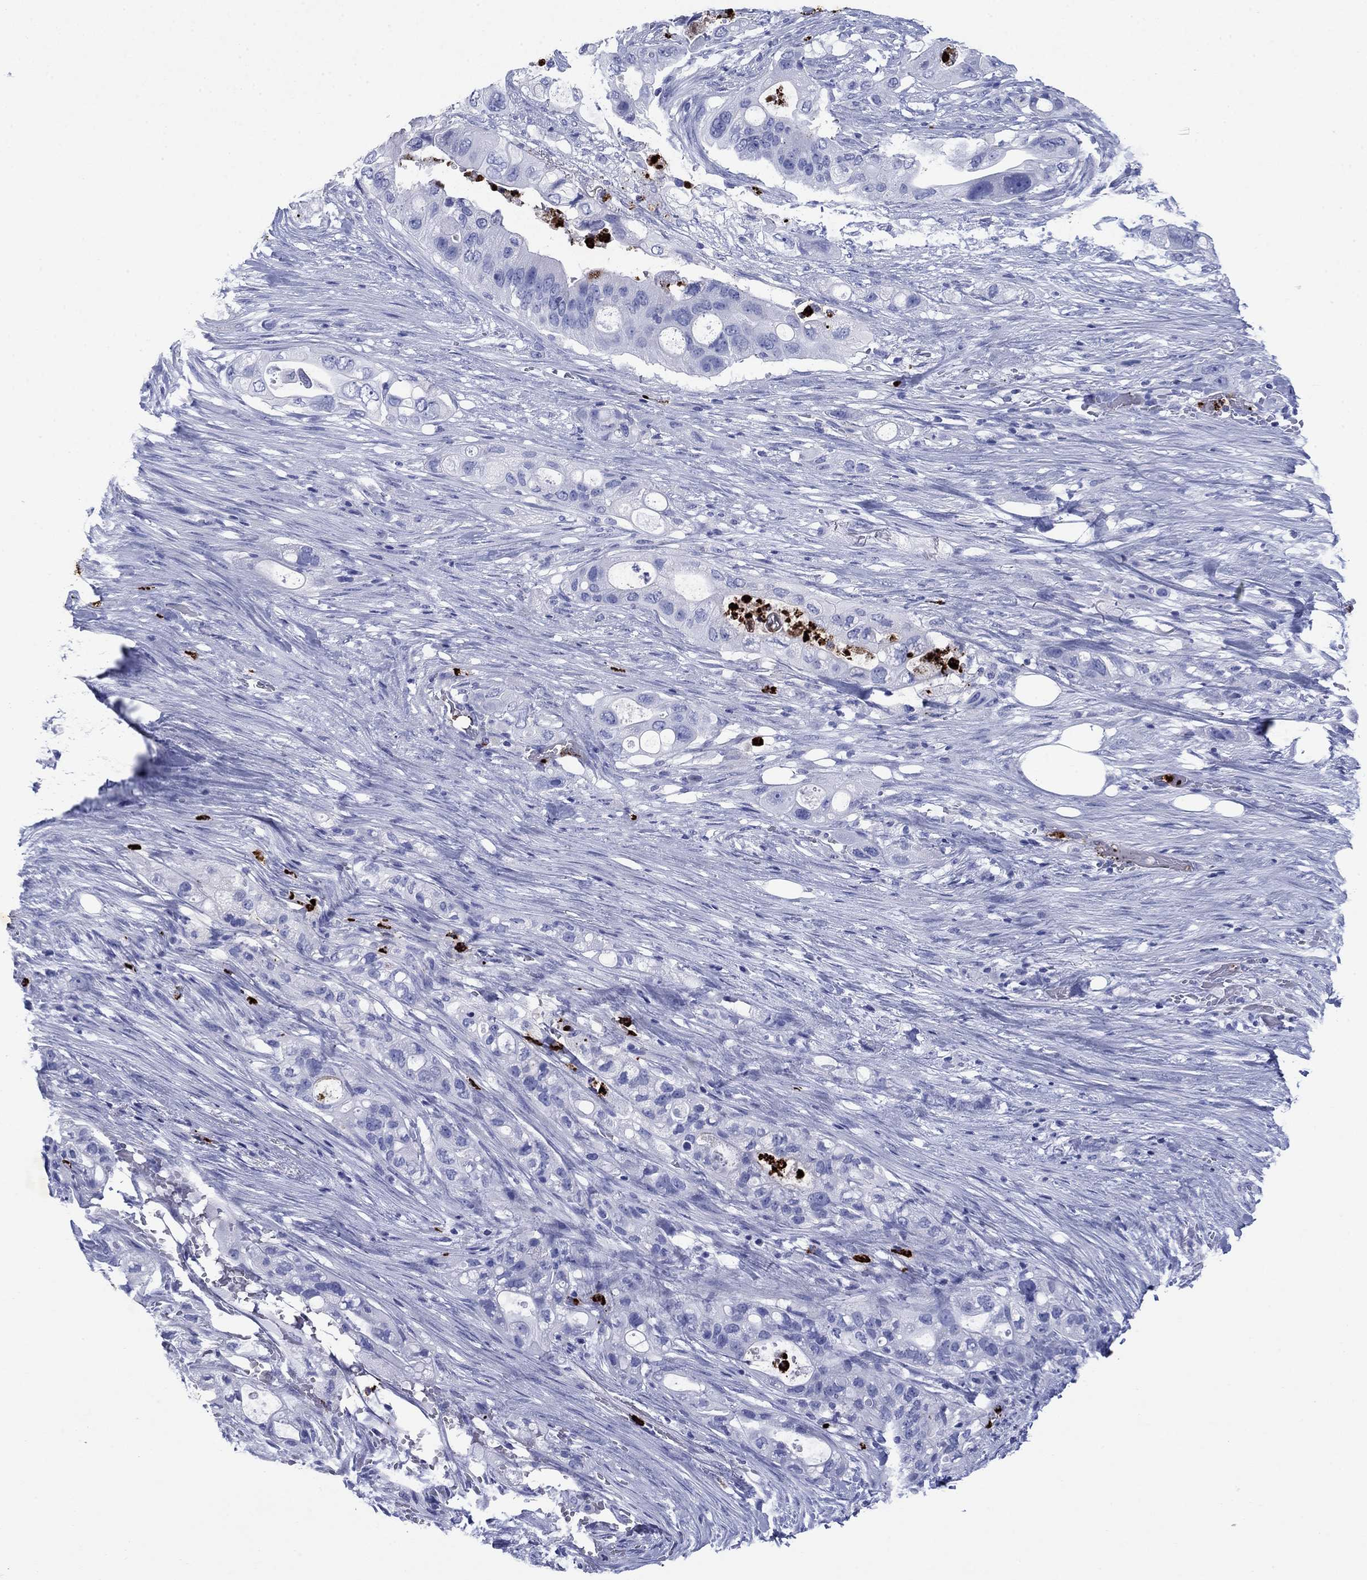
{"staining": {"intensity": "negative", "quantity": "none", "location": "none"}, "tissue": "pancreatic cancer", "cell_type": "Tumor cells", "image_type": "cancer", "snomed": [{"axis": "morphology", "description": "Adenocarcinoma, NOS"}, {"axis": "topography", "description": "Pancreas"}], "caption": "An image of human pancreatic adenocarcinoma is negative for staining in tumor cells. (Brightfield microscopy of DAB (3,3'-diaminobenzidine) IHC at high magnification).", "gene": "AZU1", "patient": {"sex": "female", "age": 72}}